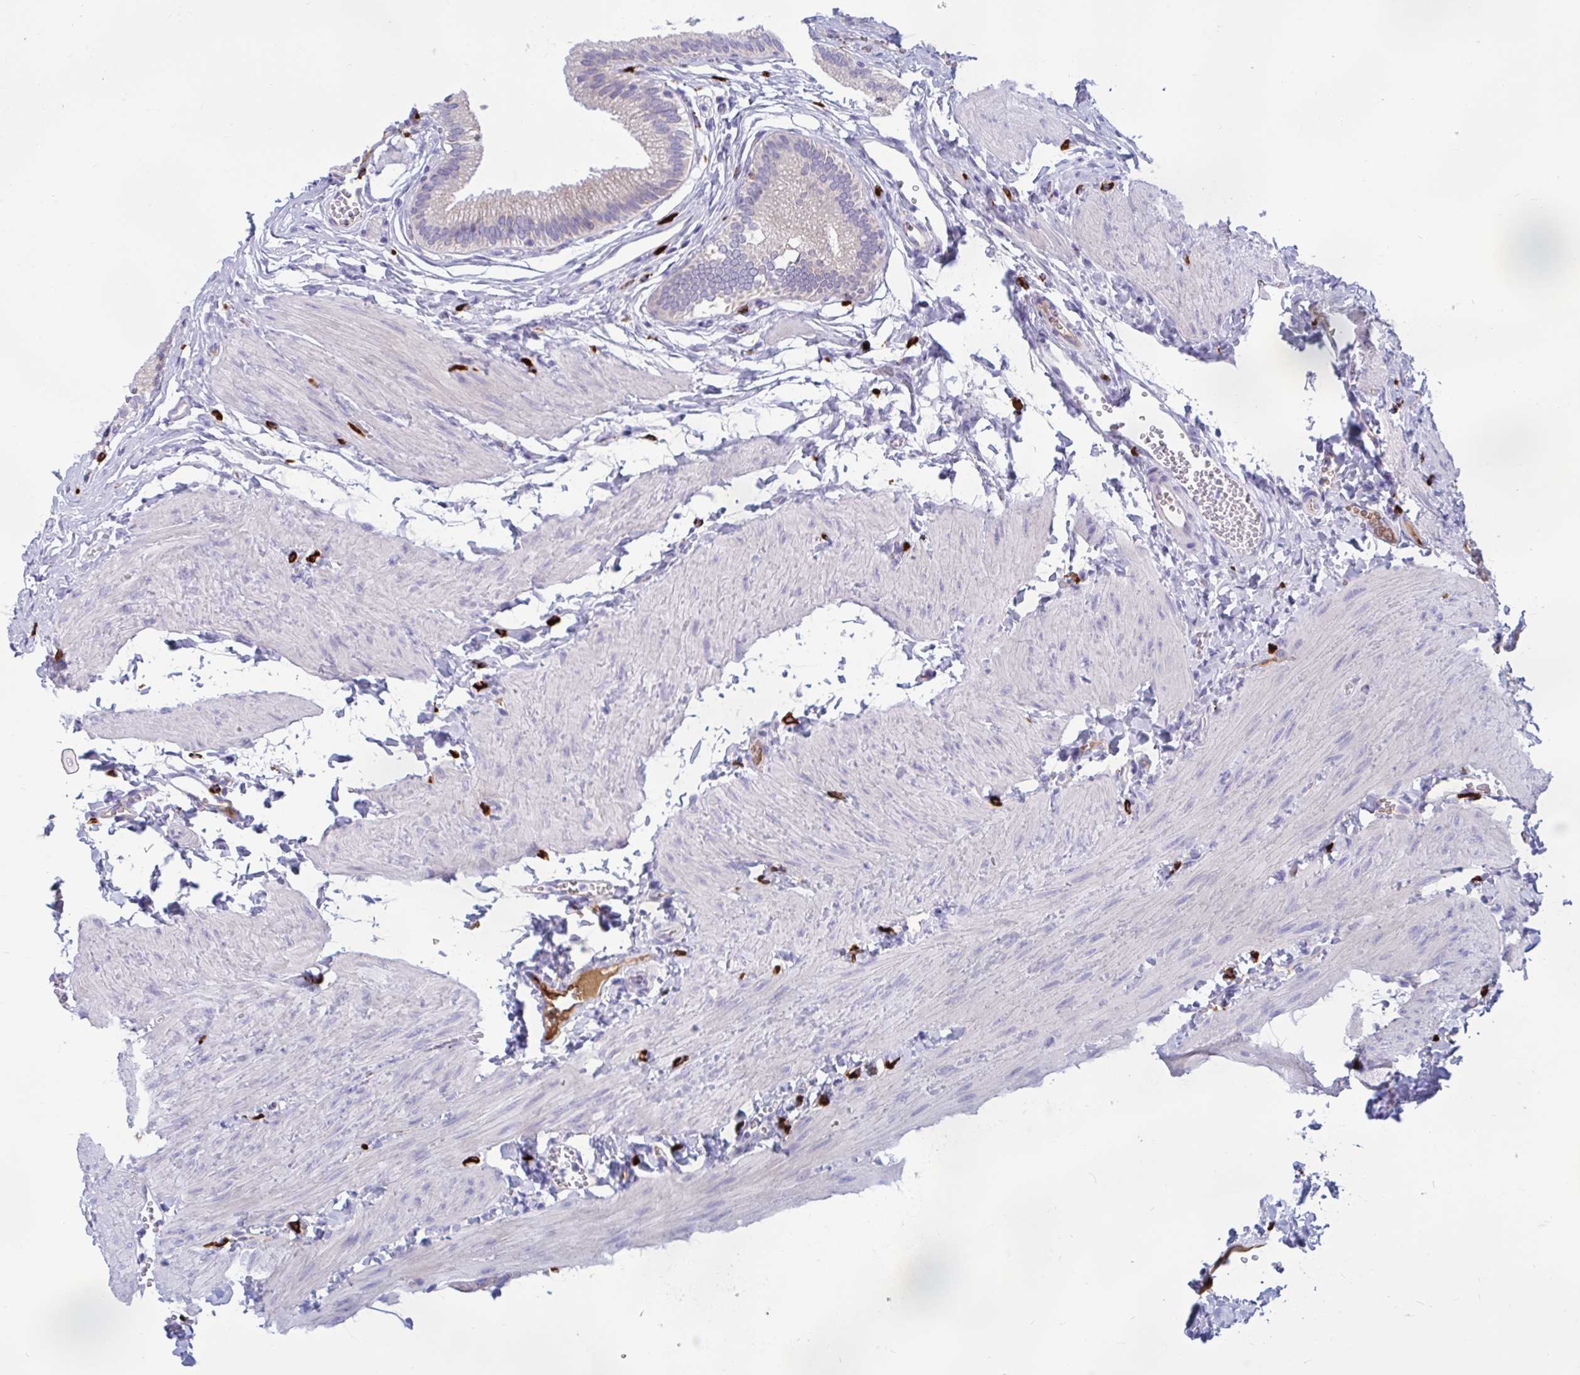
{"staining": {"intensity": "weak", "quantity": "<25%", "location": "cytoplasmic/membranous"}, "tissue": "gallbladder", "cell_type": "Glandular cells", "image_type": "normal", "snomed": [{"axis": "morphology", "description": "Normal tissue, NOS"}, {"axis": "topography", "description": "Gallbladder"}, {"axis": "topography", "description": "Peripheral nerve tissue"}], "caption": "DAB immunohistochemical staining of unremarkable human gallbladder shows no significant positivity in glandular cells. (Immunohistochemistry, brightfield microscopy, high magnification).", "gene": "FAM219B", "patient": {"sex": "male", "age": 17}}